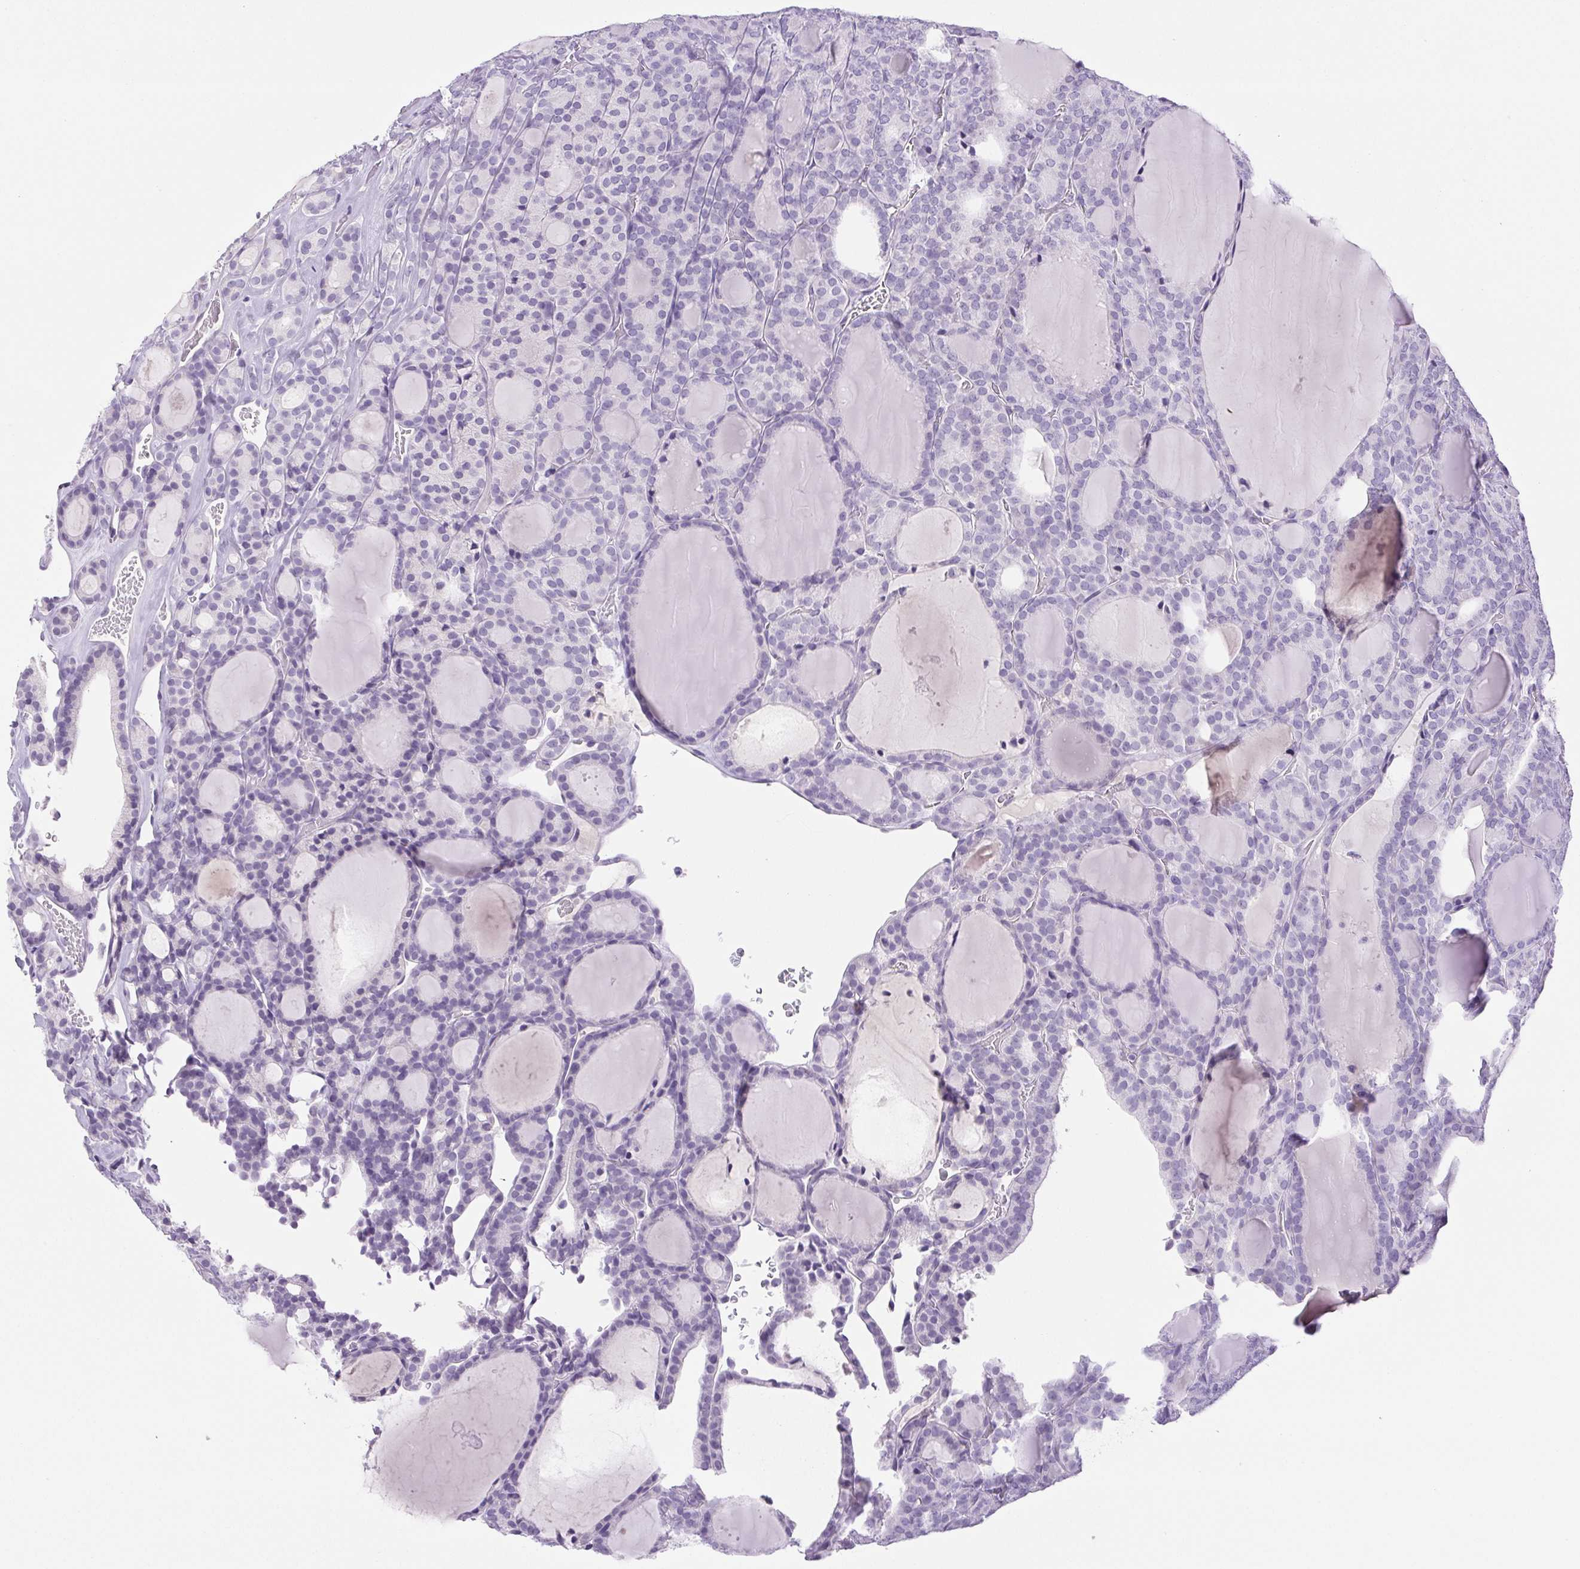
{"staining": {"intensity": "negative", "quantity": "none", "location": "none"}, "tissue": "thyroid cancer", "cell_type": "Tumor cells", "image_type": "cancer", "snomed": [{"axis": "morphology", "description": "Follicular adenoma carcinoma, NOS"}, {"axis": "topography", "description": "Thyroid gland"}], "caption": "The histopathology image demonstrates no staining of tumor cells in thyroid follicular adenoma carcinoma.", "gene": "PAPPA2", "patient": {"sex": "male", "age": 74}}